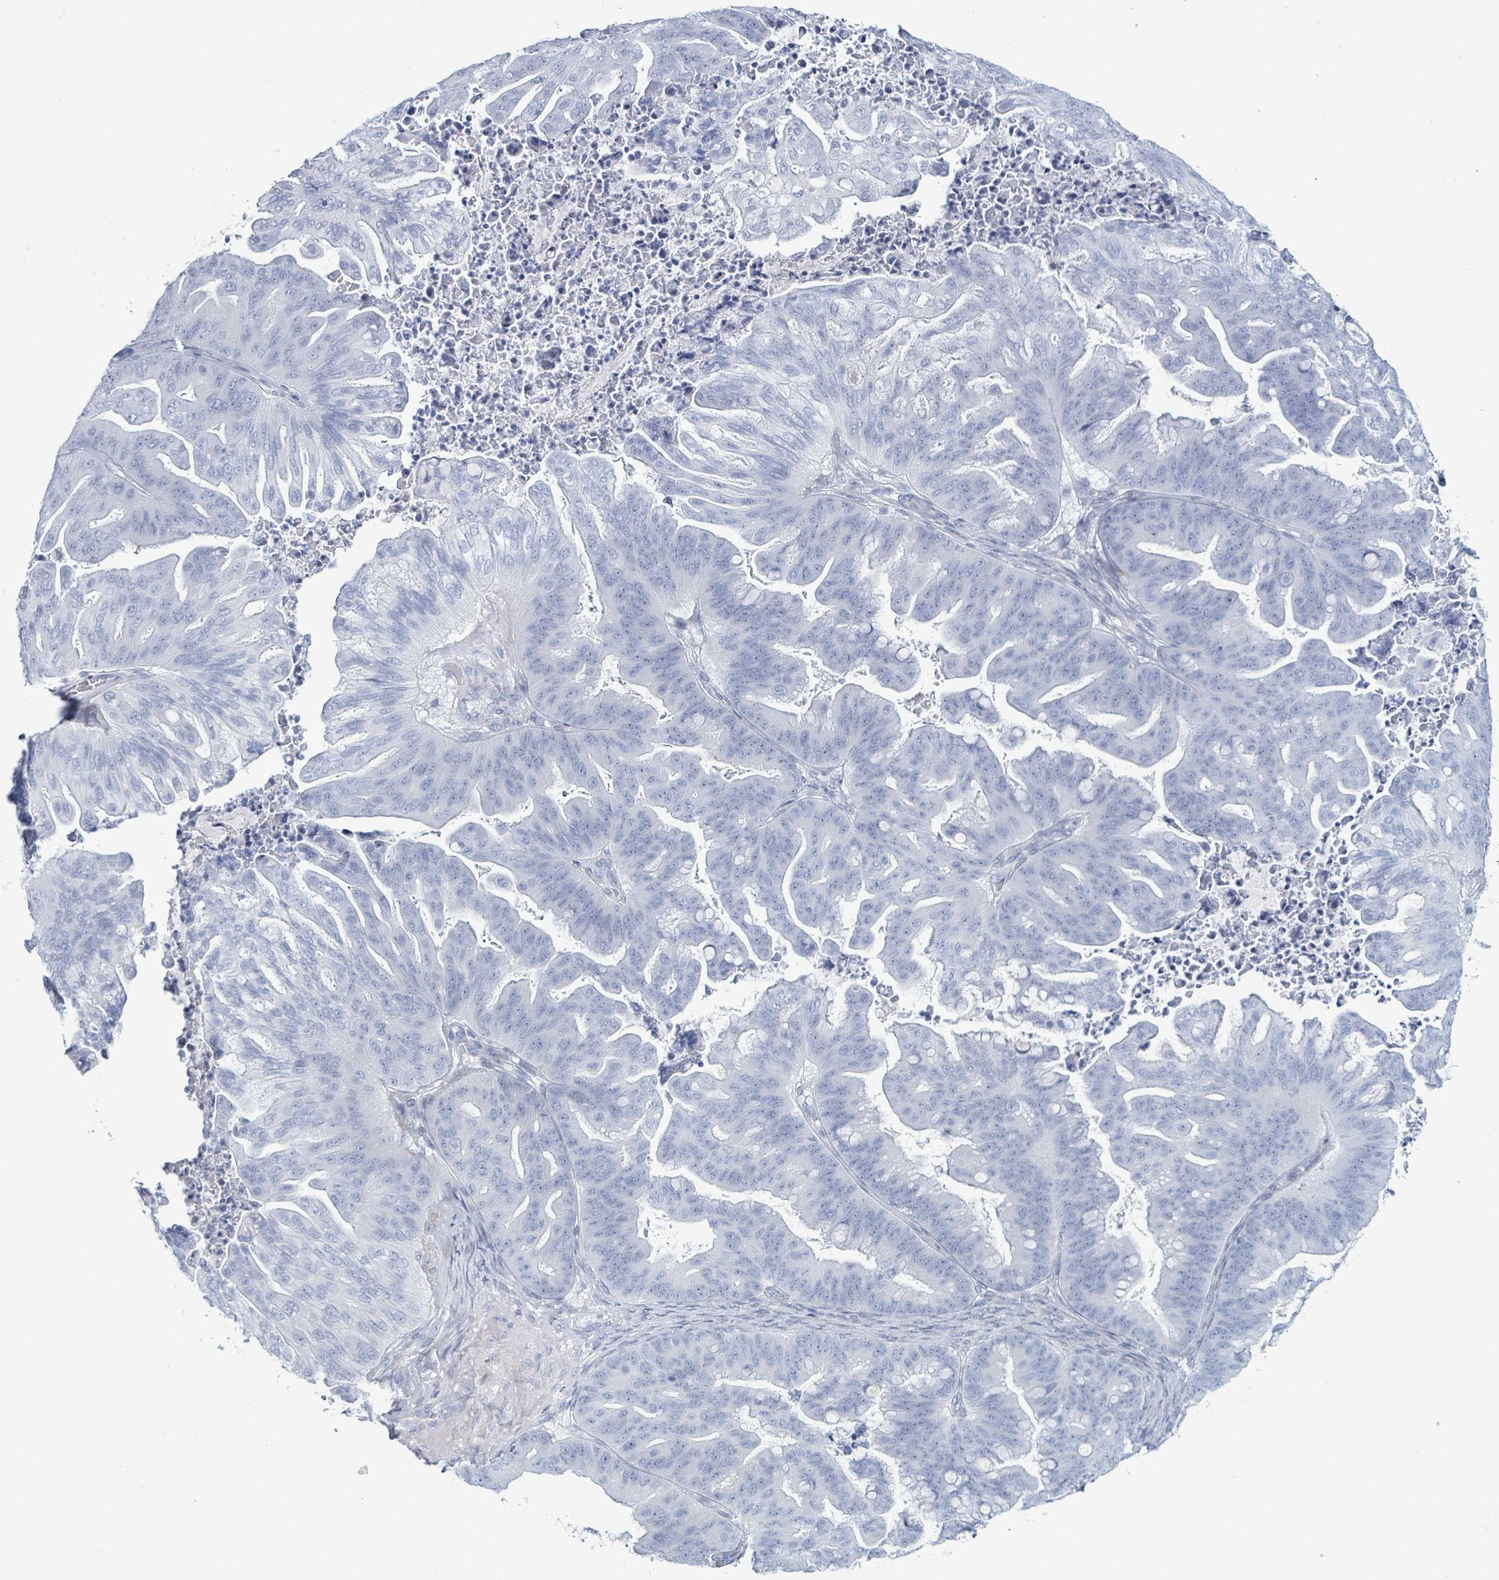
{"staining": {"intensity": "negative", "quantity": "none", "location": "none"}, "tissue": "ovarian cancer", "cell_type": "Tumor cells", "image_type": "cancer", "snomed": [{"axis": "morphology", "description": "Cystadenocarcinoma, mucinous, NOS"}, {"axis": "topography", "description": "Ovary"}], "caption": "This histopathology image is of ovarian mucinous cystadenocarcinoma stained with immunohistochemistry (IHC) to label a protein in brown with the nuclei are counter-stained blue. There is no expression in tumor cells.", "gene": "ZNF771", "patient": {"sex": "female", "age": 67}}